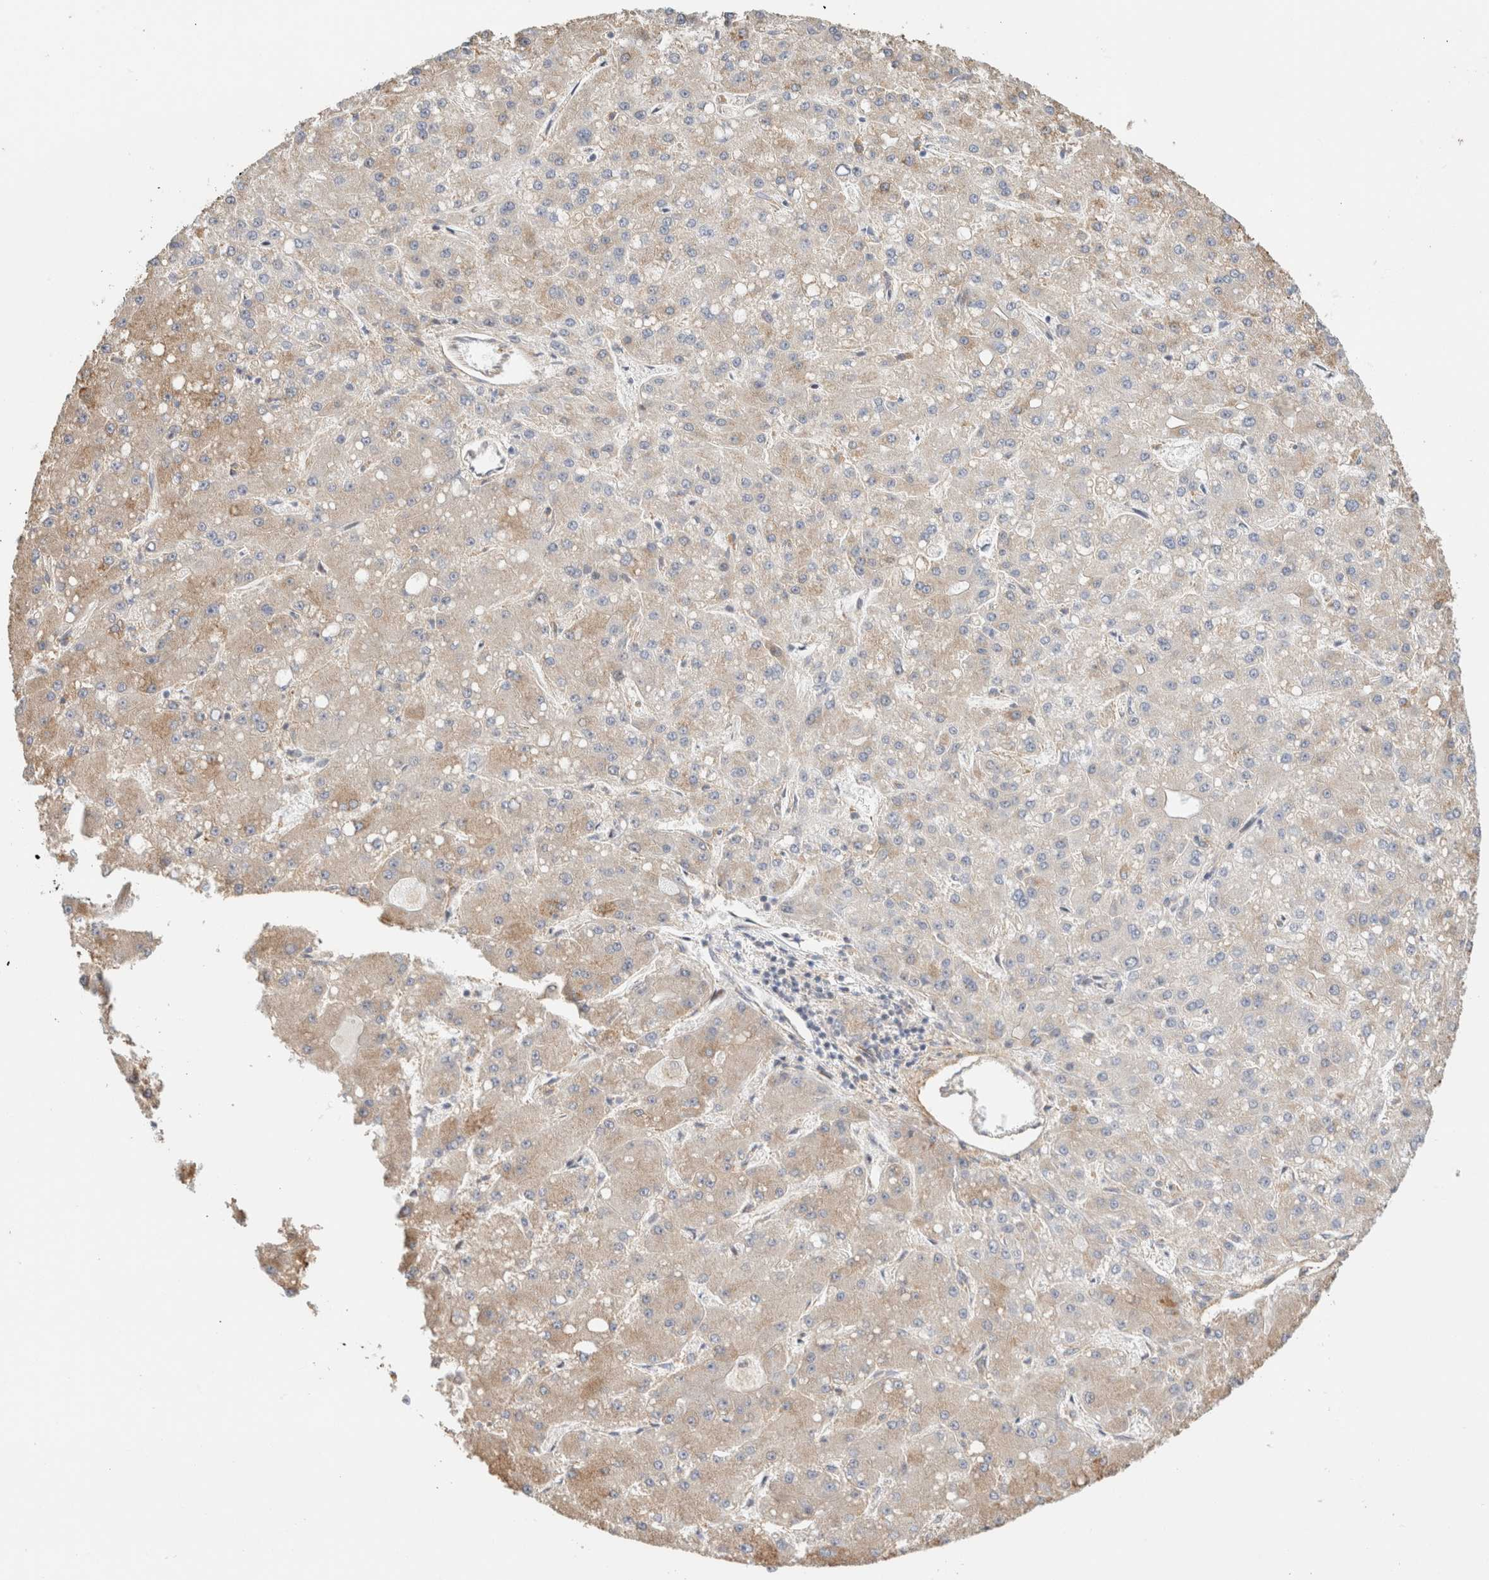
{"staining": {"intensity": "weak", "quantity": "<25%", "location": "cytoplasmic/membranous"}, "tissue": "liver cancer", "cell_type": "Tumor cells", "image_type": "cancer", "snomed": [{"axis": "morphology", "description": "Carcinoma, Hepatocellular, NOS"}, {"axis": "topography", "description": "Liver"}], "caption": "Micrograph shows no significant protein positivity in tumor cells of hepatocellular carcinoma (liver). (DAB (3,3'-diaminobenzidine) immunohistochemistry visualized using brightfield microscopy, high magnification).", "gene": "ID3", "patient": {"sex": "male", "age": 67}}